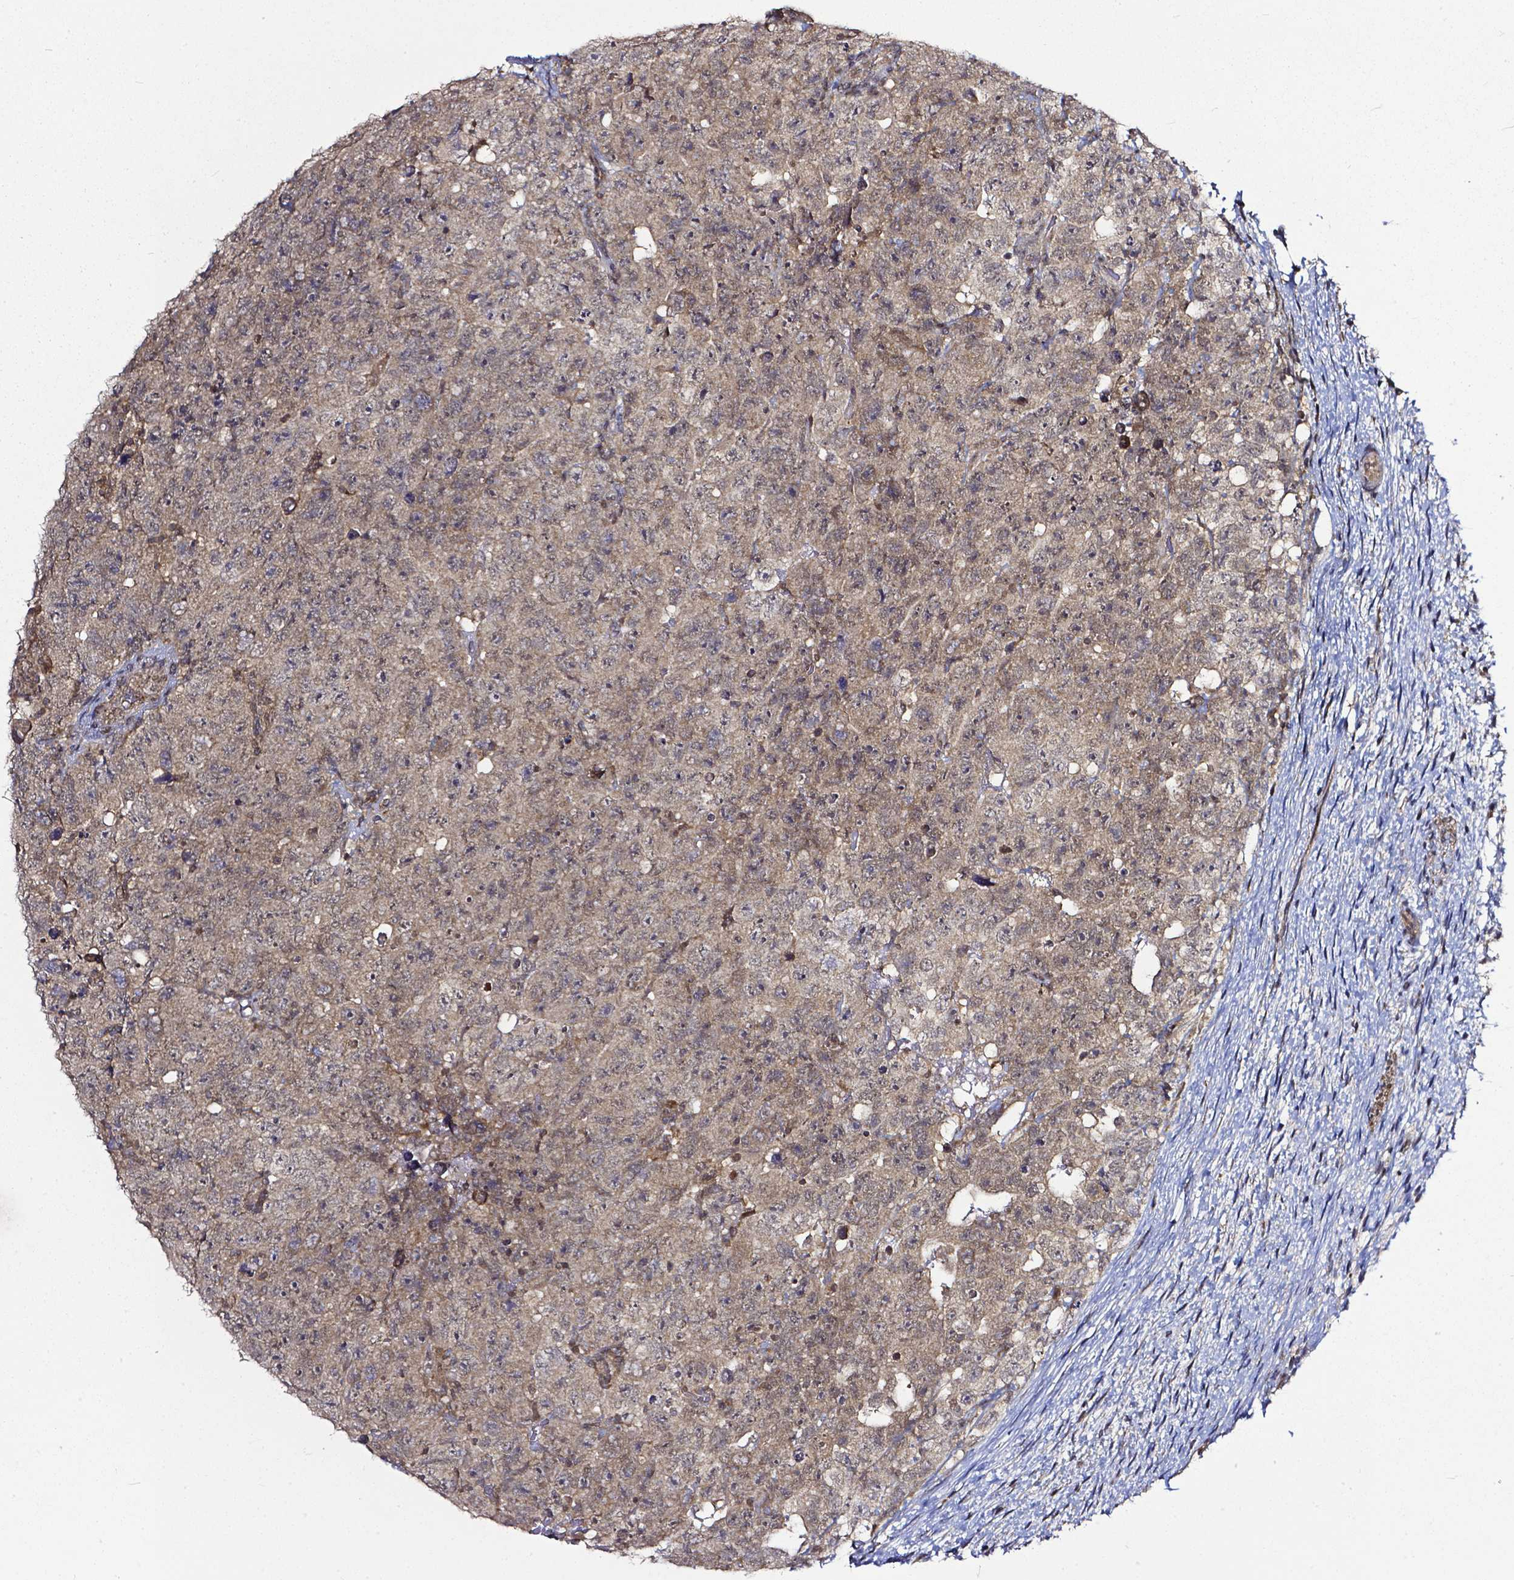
{"staining": {"intensity": "weak", "quantity": ">75%", "location": "cytoplasmic/membranous"}, "tissue": "testis cancer", "cell_type": "Tumor cells", "image_type": "cancer", "snomed": [{"axis": "morphology", "description": "Carcinoma, Embryonal, NOS"}, {"axis": "topography", "description": "Testis"}], "caption": "High-power microscopy captured an IHC image of testis embryonal carcinoma, revealing weak cytoplasmic/membranous expression in about >75% of tumor cells.", "gene": "OTUB1", "patient": {"sex": "male", "age": 24}}